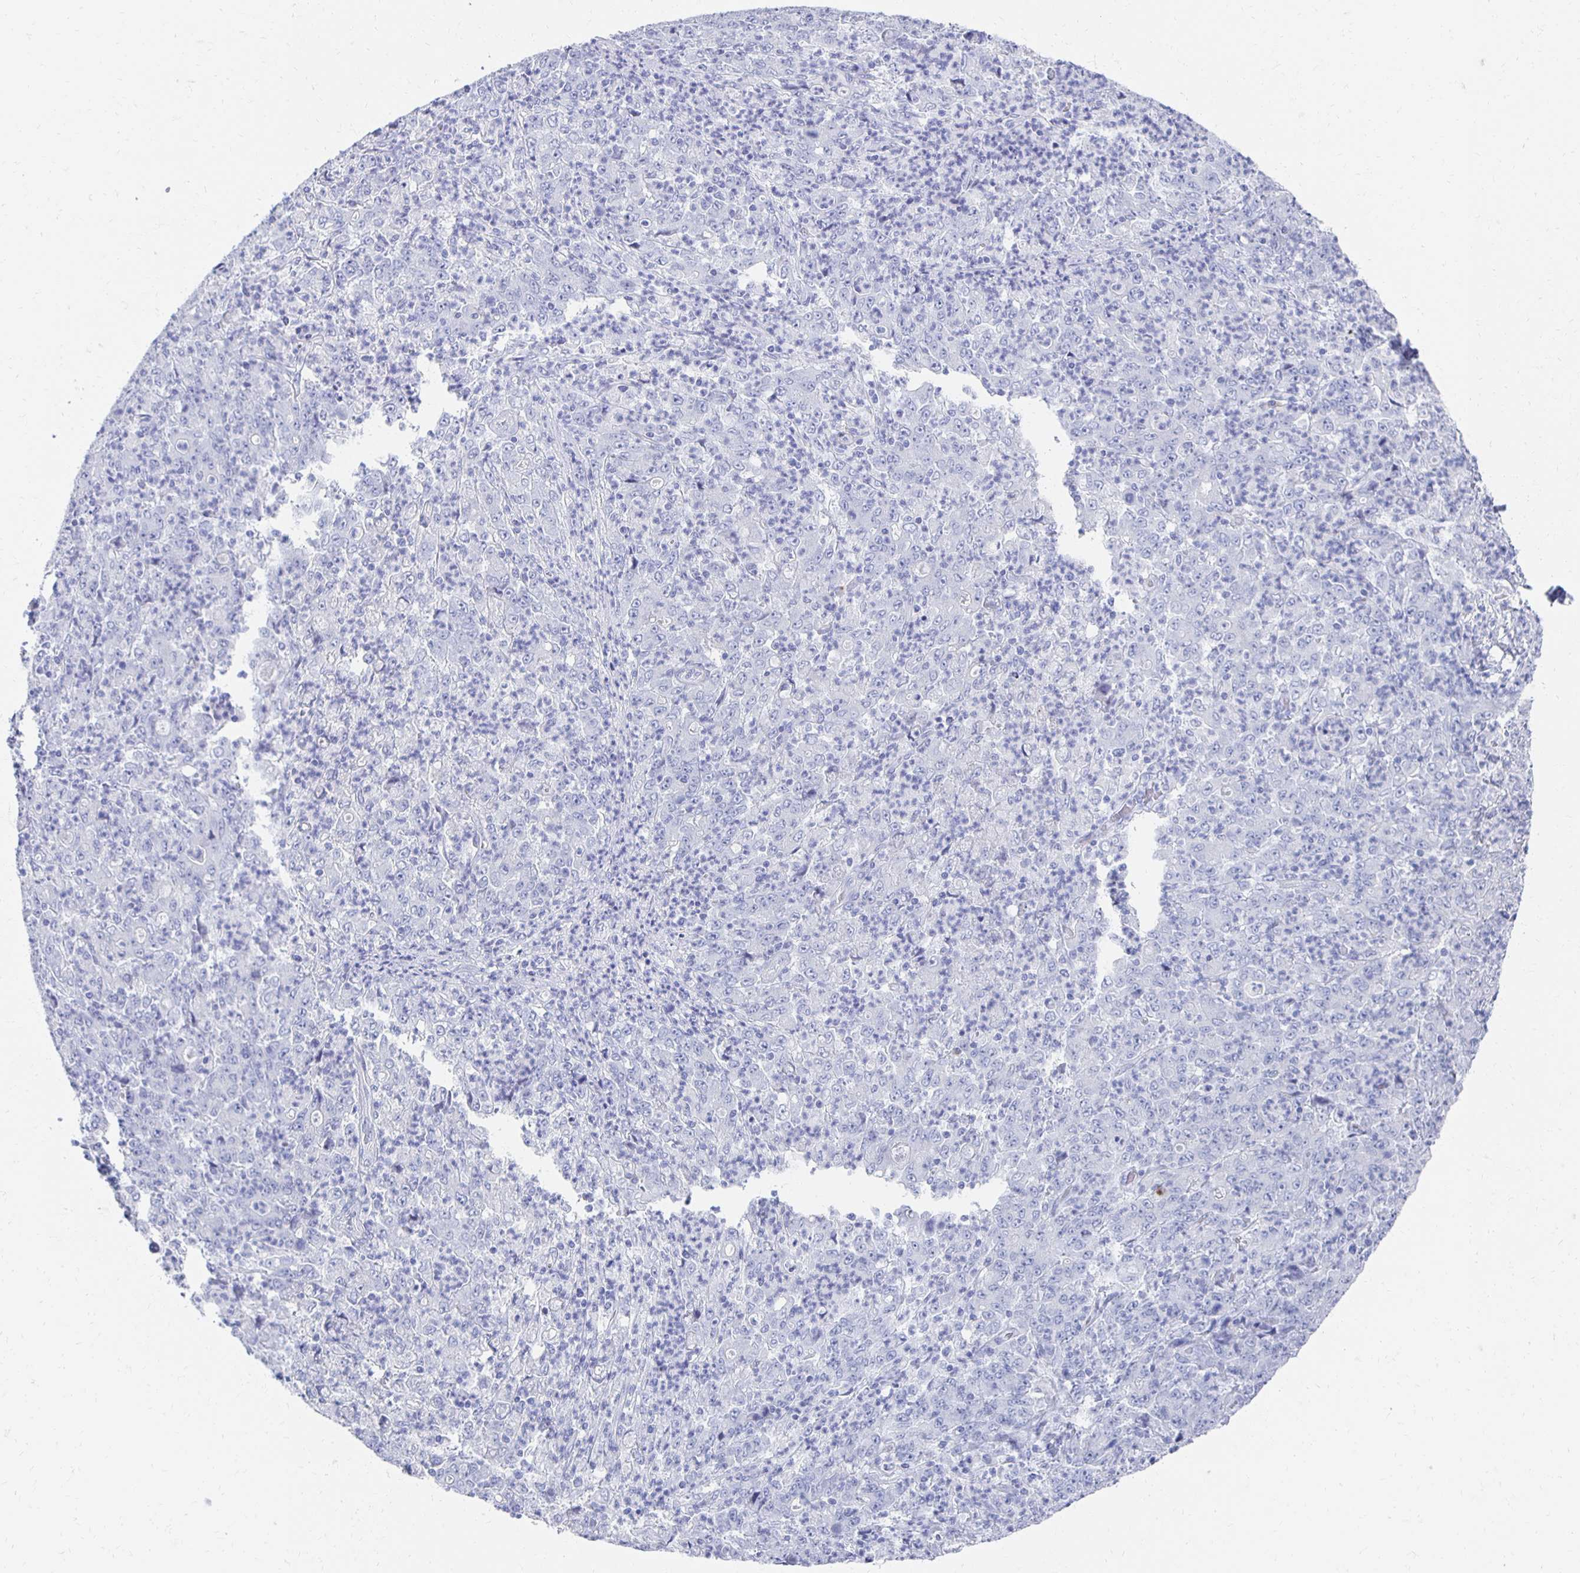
{"staining": {"intensity": "negative", "quantity": "none", "location": "none"}, "tissue": "stomach cancer", "cell_type": "Tumor cells", "image_type": "cancer", "snomed": [{"axis": "morphology", "description": "Adenocarcinoma, NOS"}, {"axis": "topography", "description": "Stomach, lower"}], "caption": "Stomach cancer (adenocarcinoma) stained for a protein using IHC demonstrates no staining tumor cells.", "gene": "PRDM7", "patient": {"sex": "female", "age": 71}}